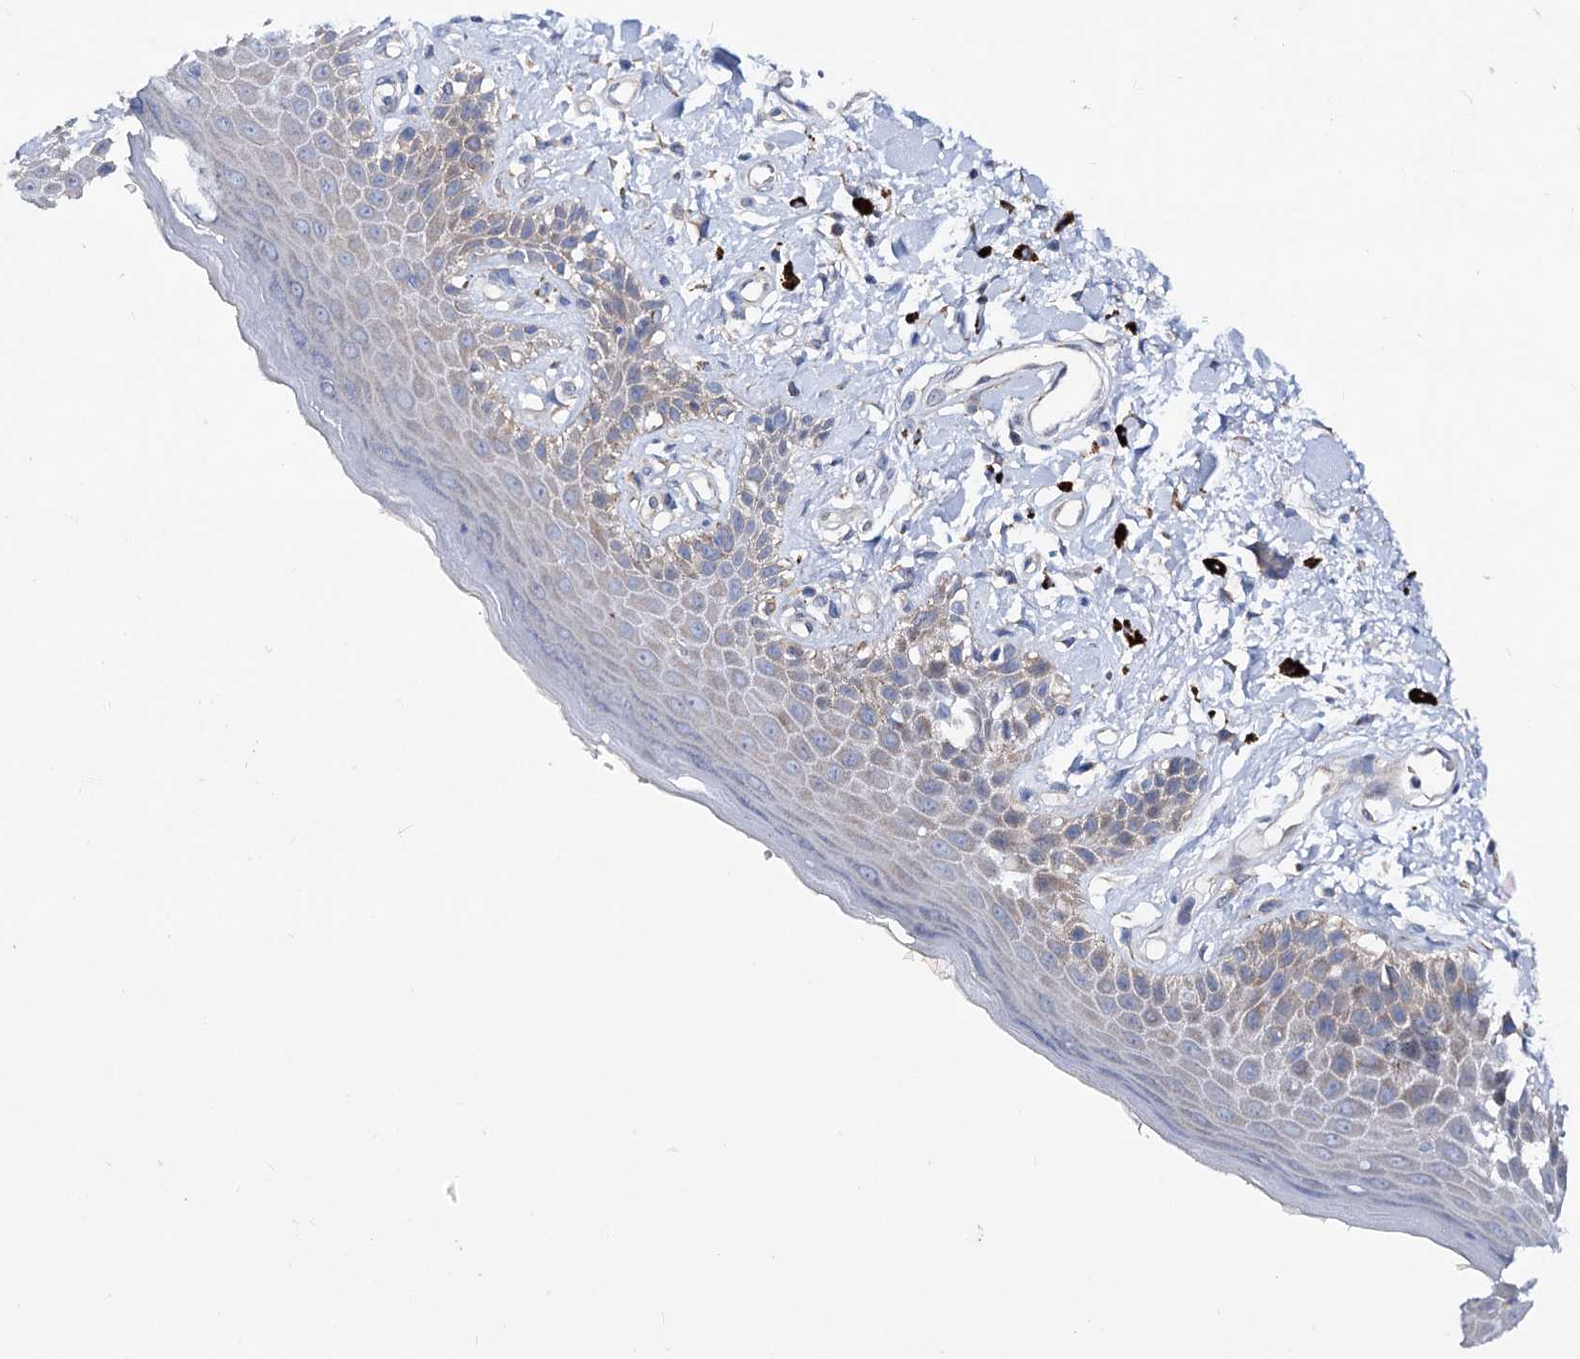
{"staining": {"intensity": "moderate", "quantity": "<25%", "location": "cytoplasmic/membranous"}, "tissue": "skin", "cell_type": "Epidermal cells", "image_type": "normal", "snomed": [{"axis": "morphology", "description": "Normal tissue, NOS"}, {"axis": "topography", "description": "Anal"}], "caption": "Immunohistochemical staining of normal human skin shows low levels of moderate cytoplasmic/membranous staining in about <25% of epidermal cells.", "gene": "TRIM55", "patient": {"sex": "female", "age": 78}}